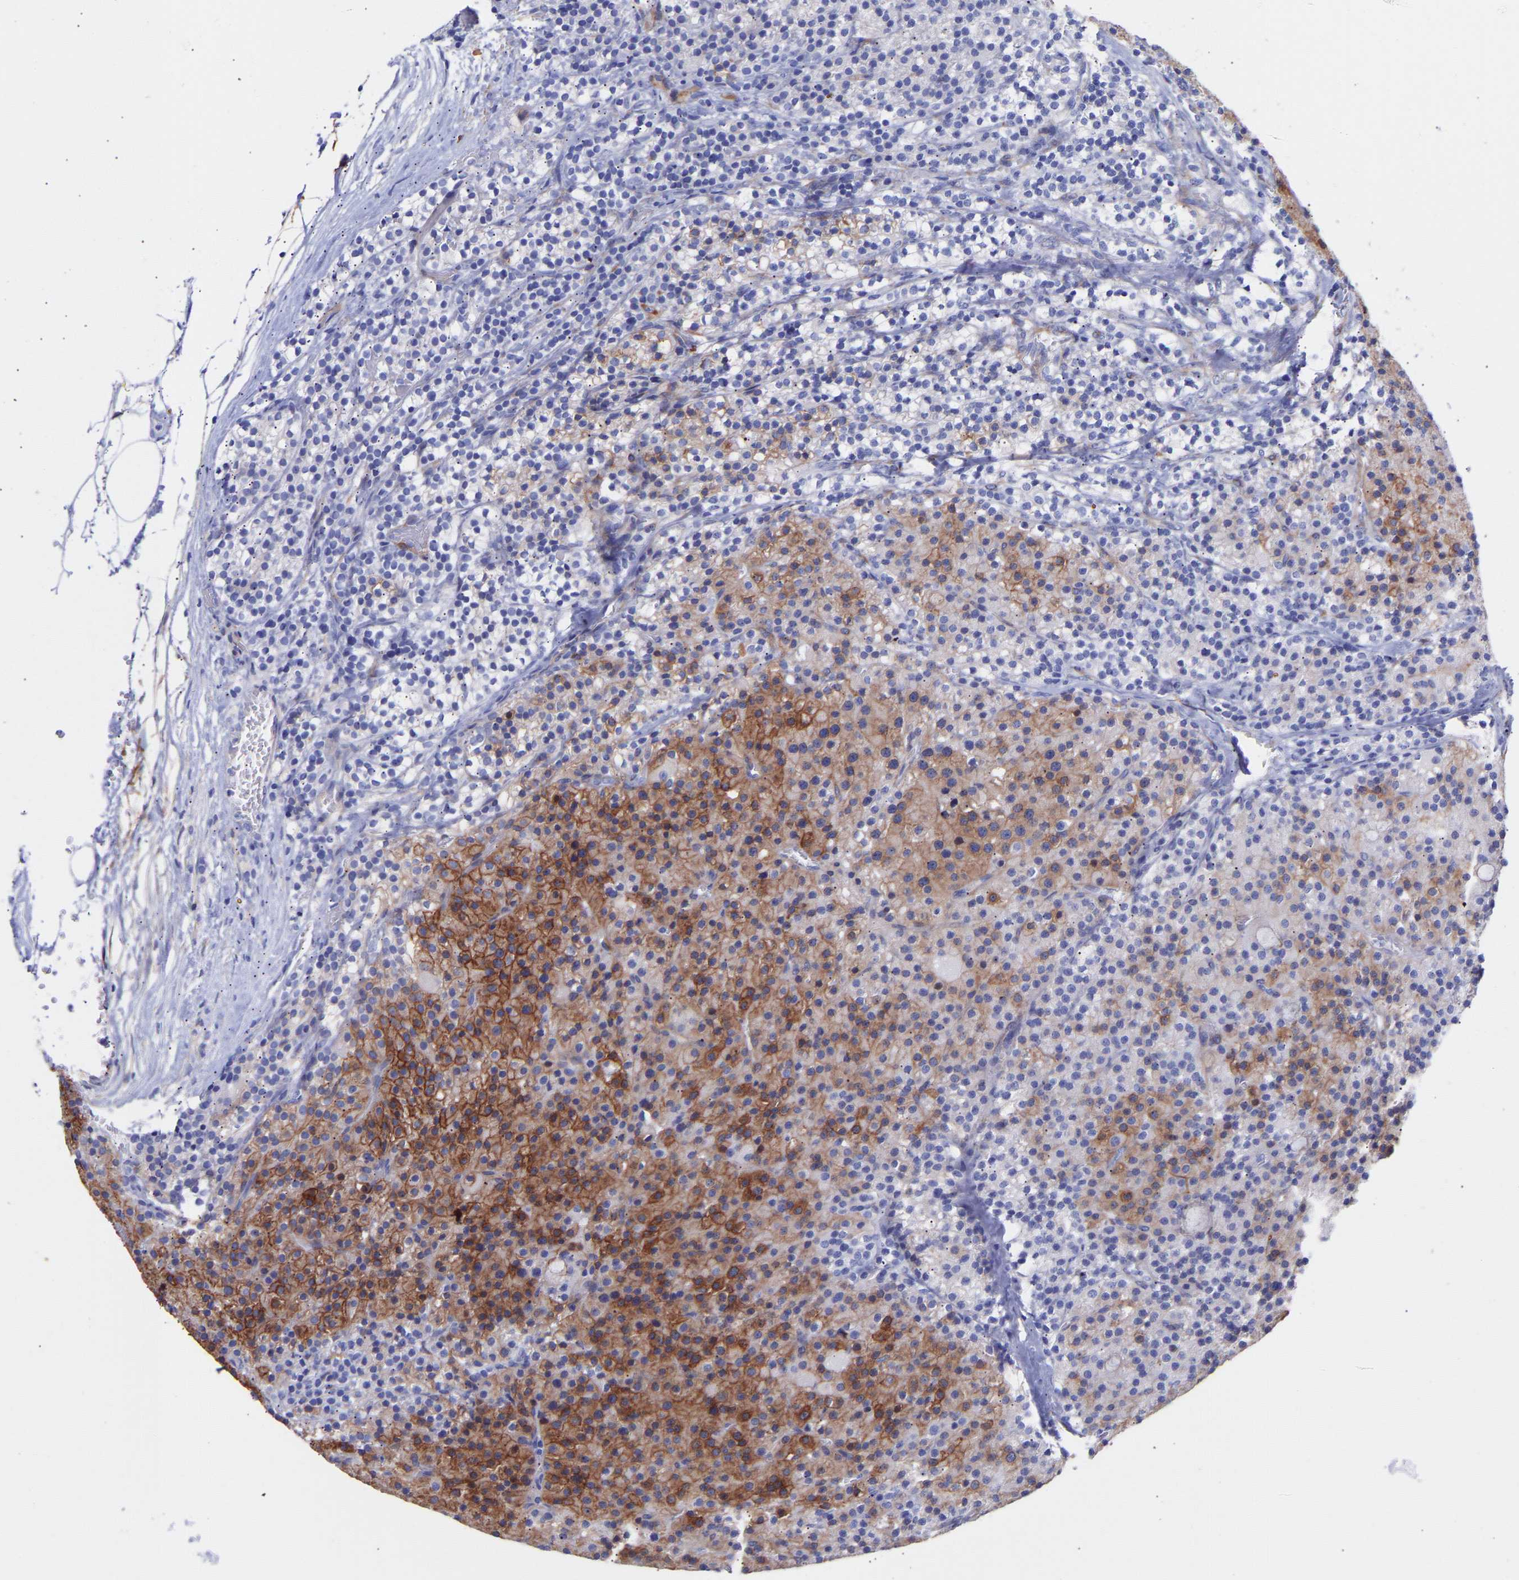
{"staining": {"intensity": "moderate", "quantity": "25%-75%", "location": "cytoplasmic/membranous"}, "tissue": "parathyroid gland", "cell_type": "Glandular cells", "image_type": "normal", "snomed": [{"axis": "morphology", "description": "Normal tissue, NOS"}, {"axis": "morphology", "description": "Adenoma, NOS"}, {"axis": "topography", "description": "Parathyroid gland"}], "caption": "Parathyroid gland was stained to show a protein in brown. There is medium levels of moderate cytoplasmic/membranous staining in approximately 25%-75% of glandular cells. The protein of interest is shown in brown color, while the nuclei are stained blue.", "gene": "AMPH", "patient": {"sex": "male", "age": 75}}